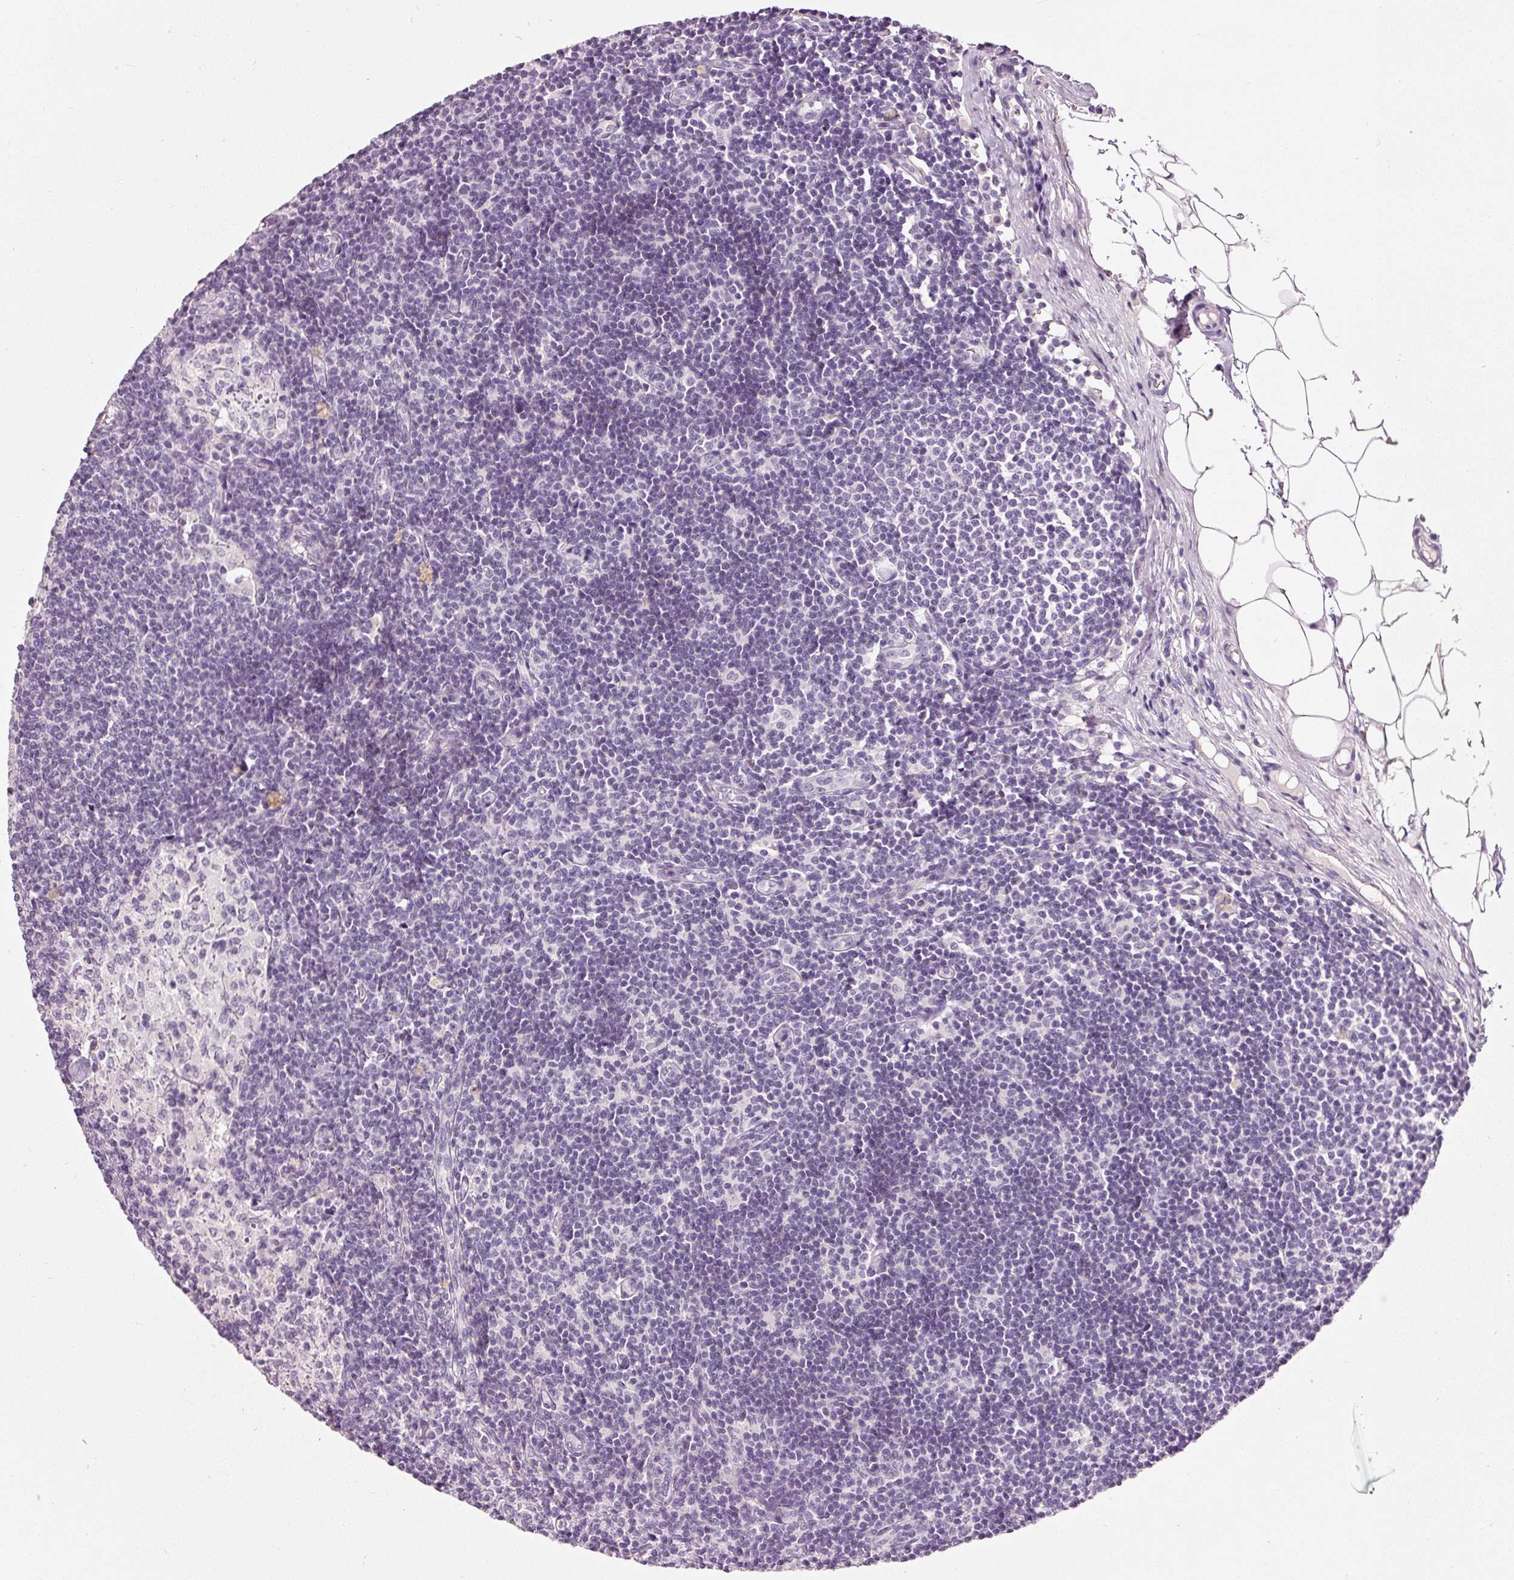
{"staining": {"intensity": "negative", "quantity": "none", "location": "none"}, "tissue": "lymph node", "cell_type": "Germinal center cells", "image_type": "normal", "snomed": [{"axis": "morphology", "description": "Normal tissue, NOS"}, {"axis": "topography", "description": "Lymph node"}], "caption": "DAB immunohistochemical staining of normal human lymph node demonstrates no significant expression in germinal center cells. (DAB (3,3'-diaminobenzidine) immunohistochemistry with hematoxylin counter stain).", "gene": "MUC5AC", "patient": {"sex": "male", "age": 49}}